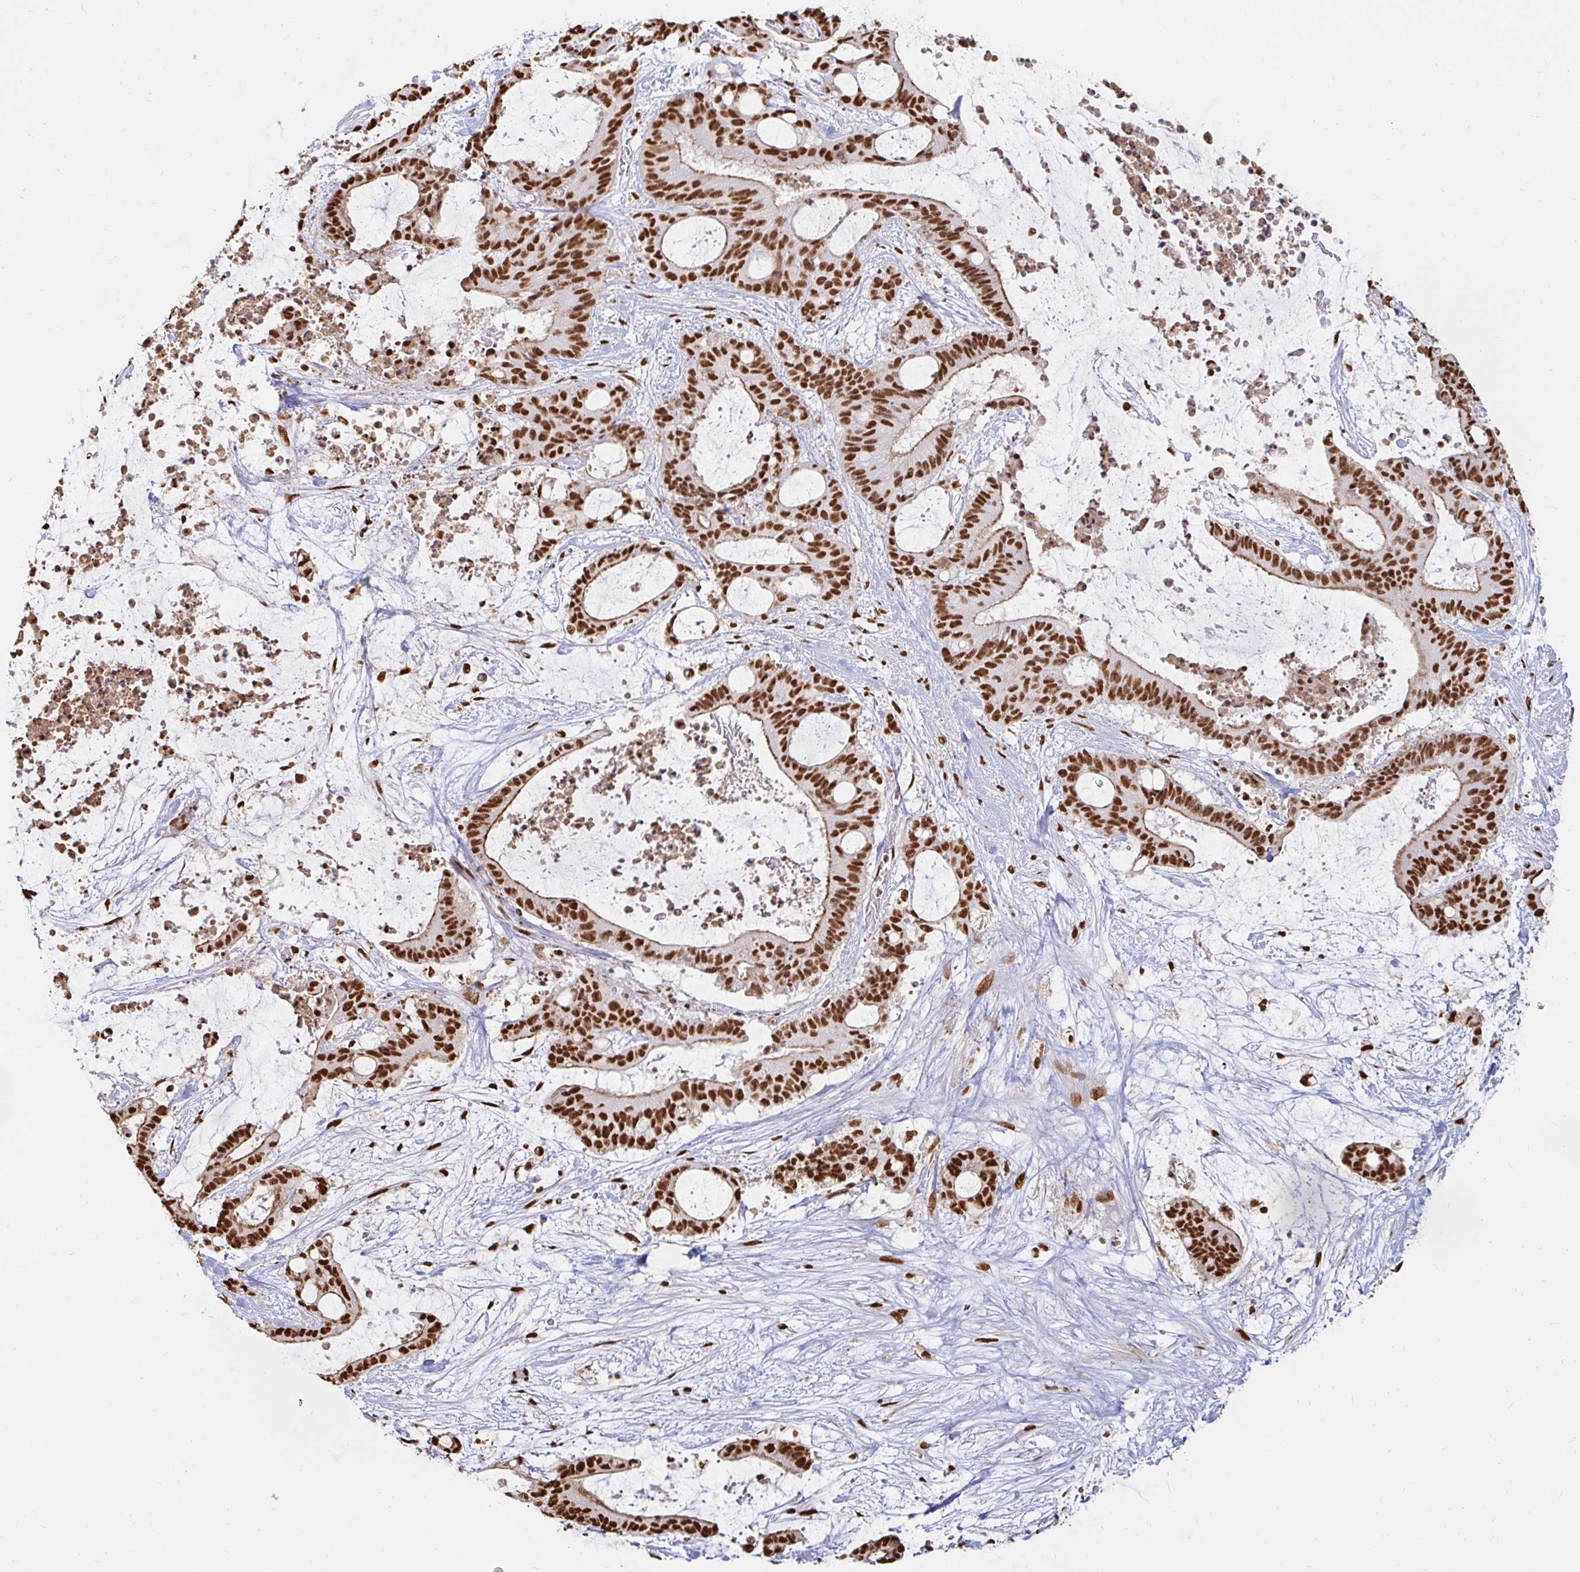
{"staining": {"intensity": "strong", "quantity": ">75%", "location": "cytoplasmic/membranous,nuclear"}, "tissue": "liver cancer", "cell_type": "Tumor cells", "image_type": "cancer", "snomed": [{"axis": "morphology", "description": "Normal tissue, NOS"}, {"axis": "morphology", "description": "Cholangiocarcinoma"}, {"axis": "topography", "description": "Liver"}, {"axis": "topography", "description": "Peripheral nerve tissue"}], "caption": "High-power microscopy captured an immunohistochemistry (IHC) photomicrograph of liver cancer, revealing strong cytoplasmic/membranous and nuclear expression in about >75% of tumor cells.", "gene": "HNRNPU", "patient": {"sex": "female", "age": 73}}